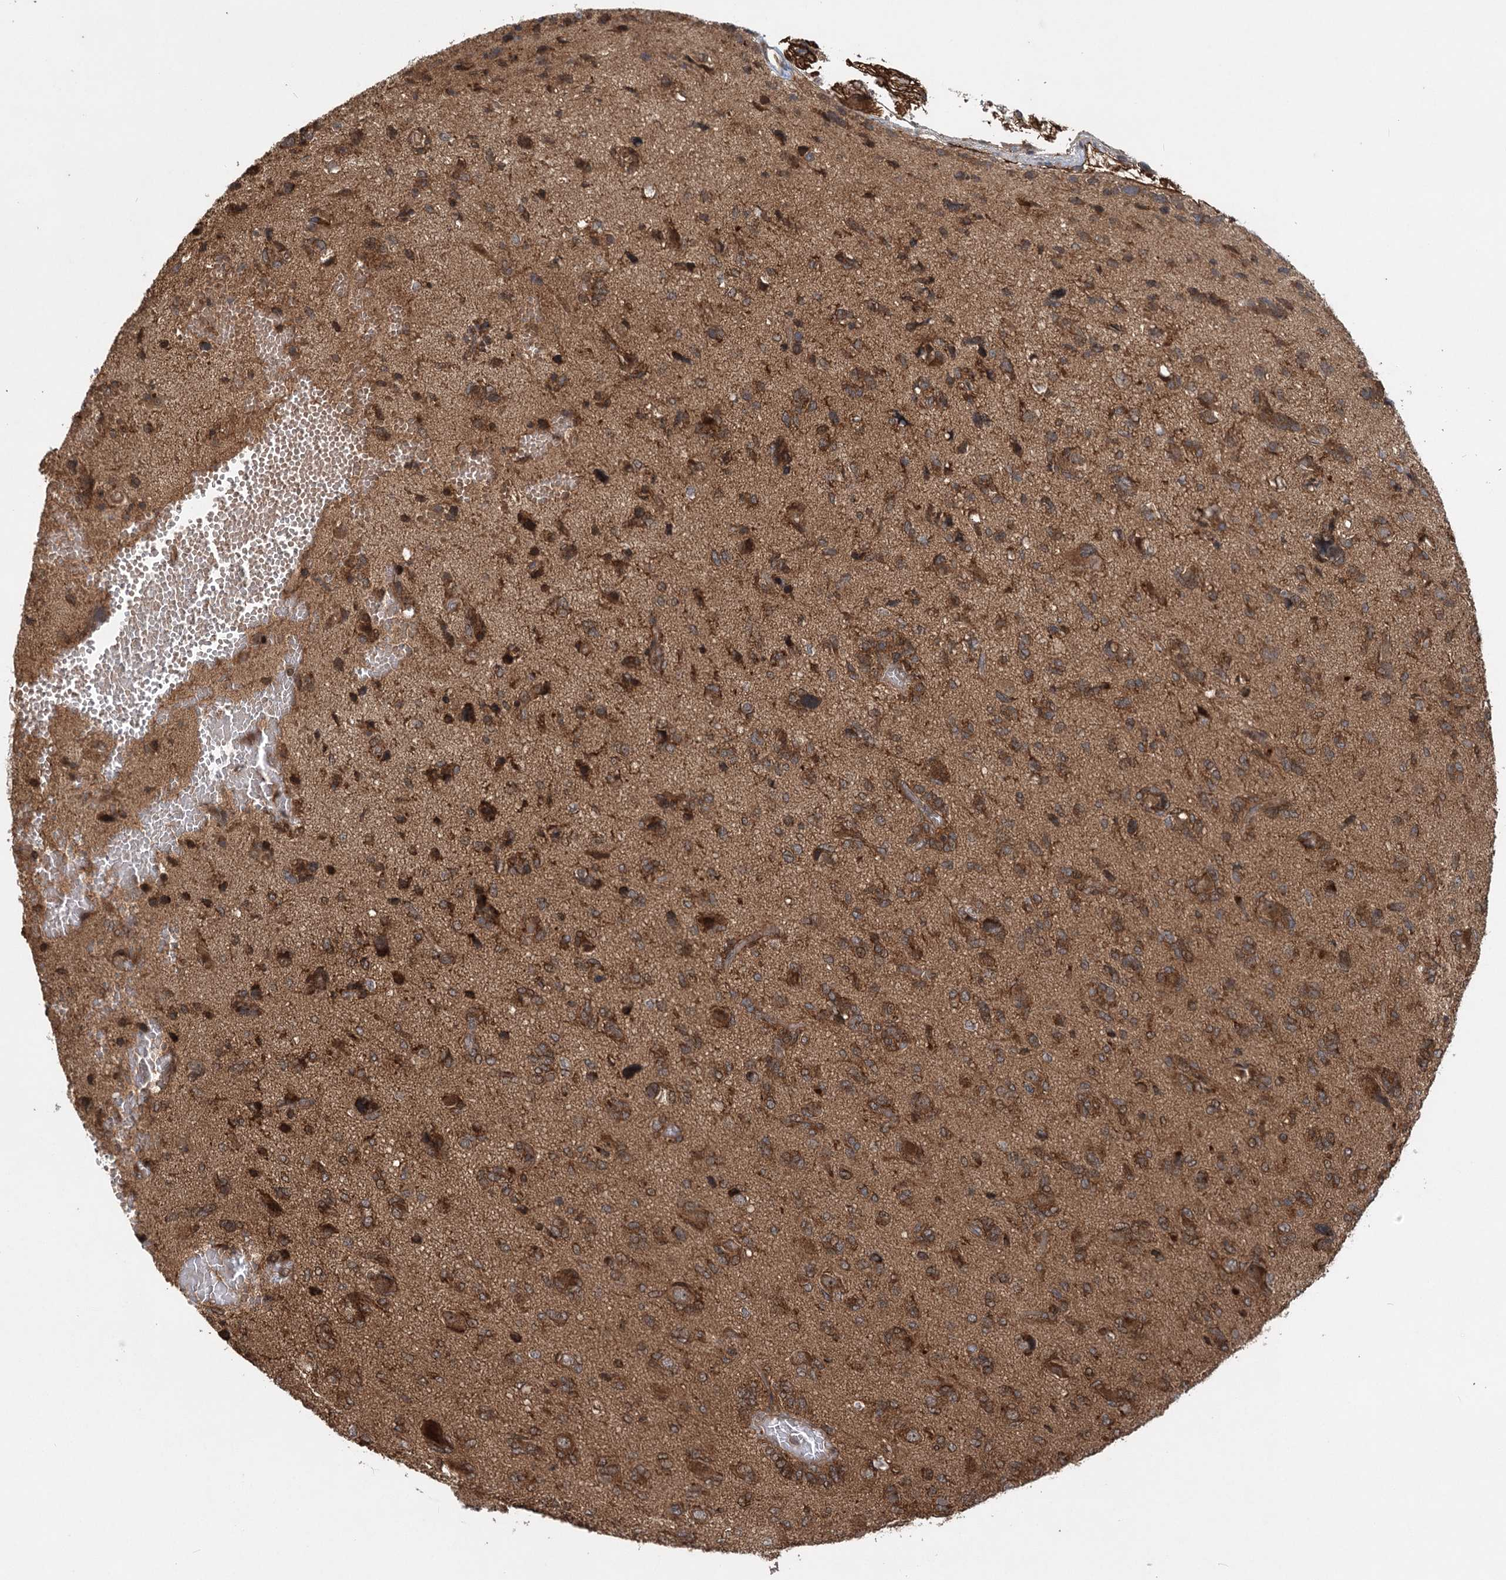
{"staining": {"intensity": "moderate", "quantity": ">75%", "location": "cytoplasmic/membranous"}, "tissue": "glioma", "cell_type": "Tumor cells", "image_type": "cancer", "snomed": [{"axis": "morphology", "description": "Glioma, malignant, High grade"}, {"axis": "topography", "description": "Brain"}], "caption": "Glioma was stained to show a protein in brown. There is medium levels of moderate cytoplasmic/membranous positivity in about >75% of tumor cells.", "gene": "INSIG2", "patient": {"sex": "female", "age": 59}}